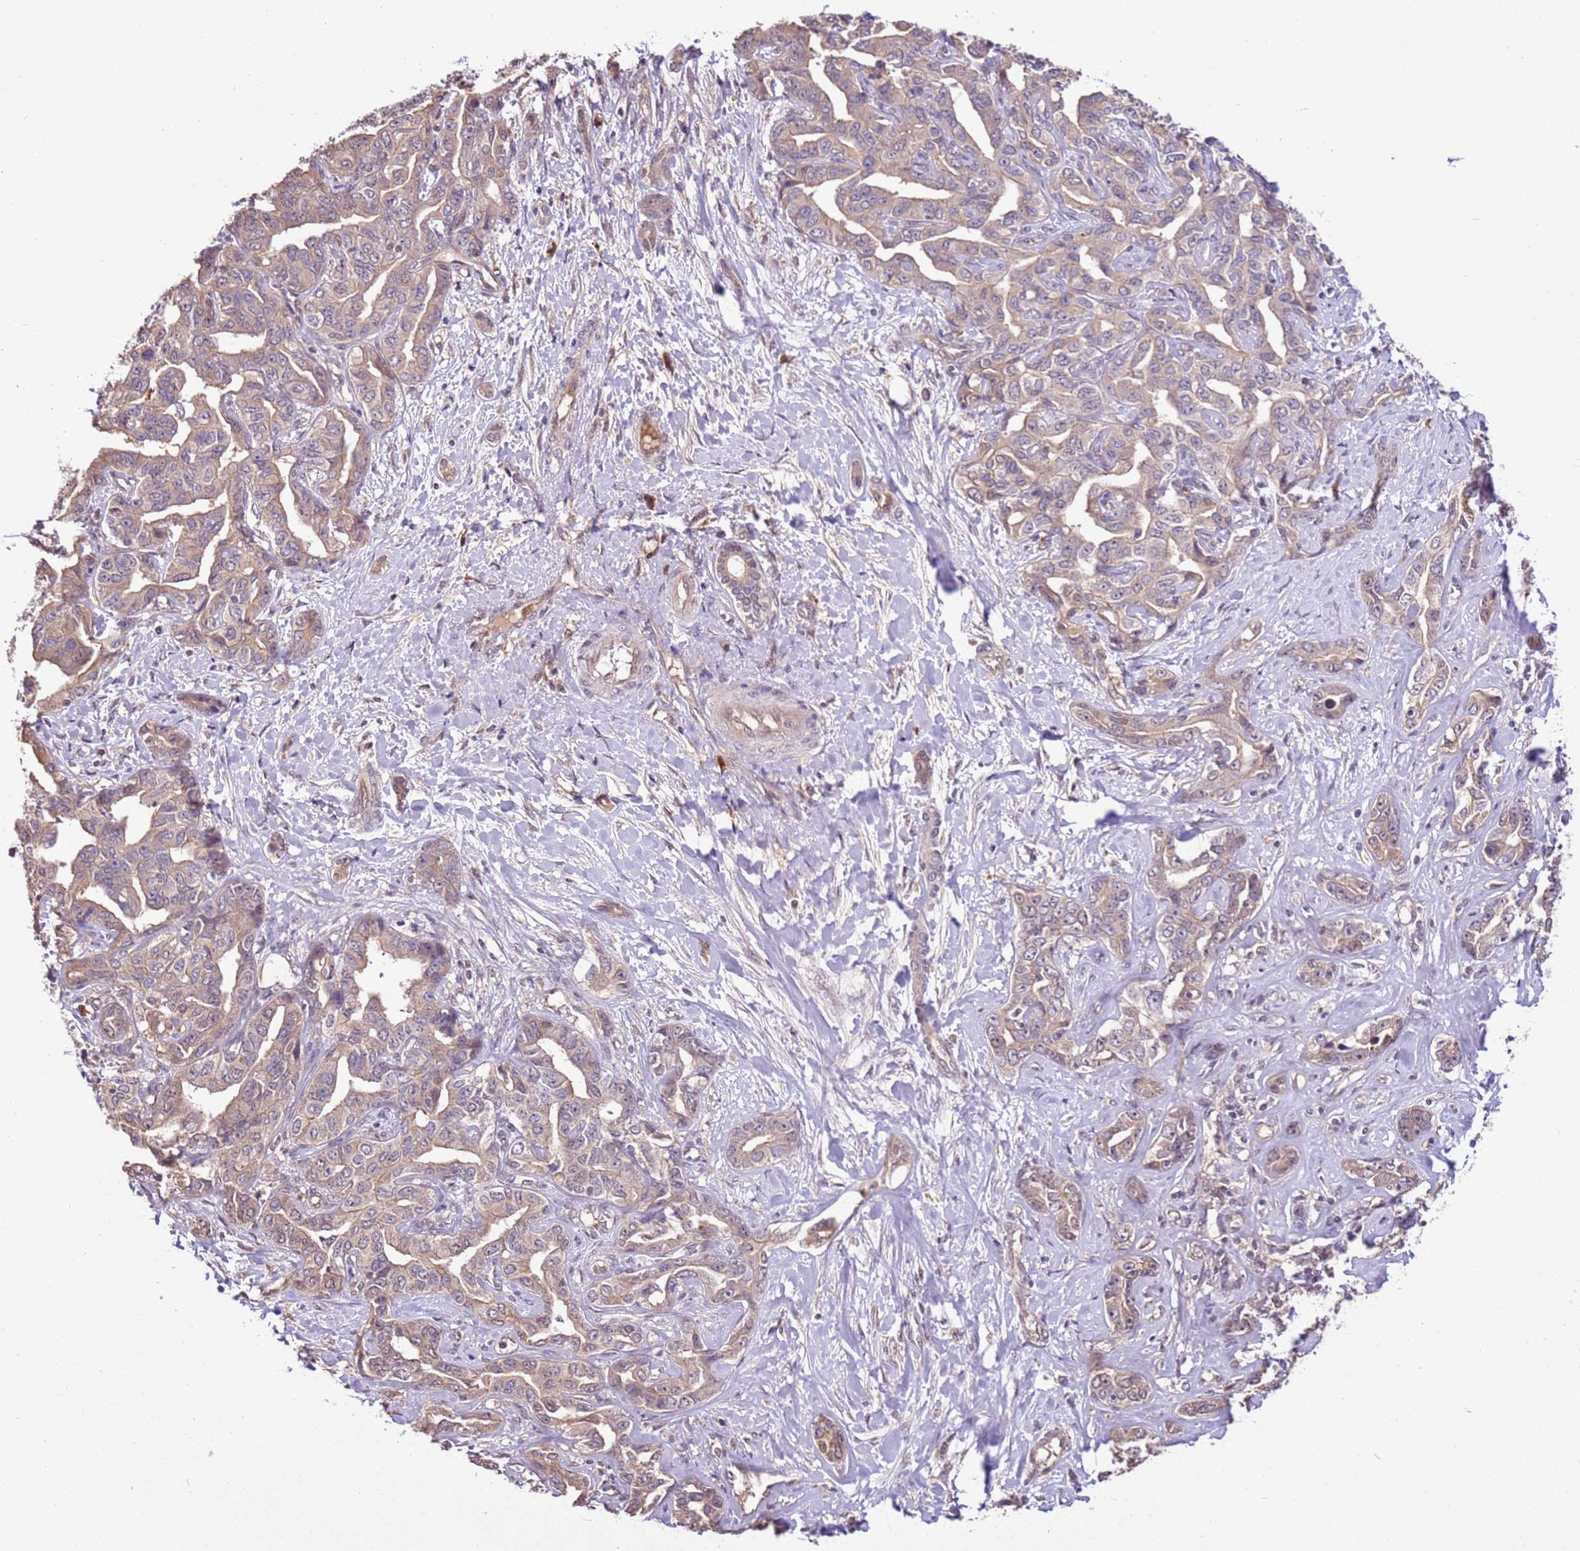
{"staining": {"intensity": "negative", "quantity": "none", "location": "none"}, "tissue": "liver cancer", "cell_type": "Tumor cells", "image_type": "cancer", "snomed": [{"axis": "morphology", "description": "Cholangiocarcinoma"}, {"axis": "topography", "description": "Liver"}], "caption": "Human liver cholangiocarcinoma stained for a protein using immunohistochemistry (IHC) exhibits no expression in tumor cells.", "gene": "BBS5", "patient": {"sex": "male", "age": 59}}